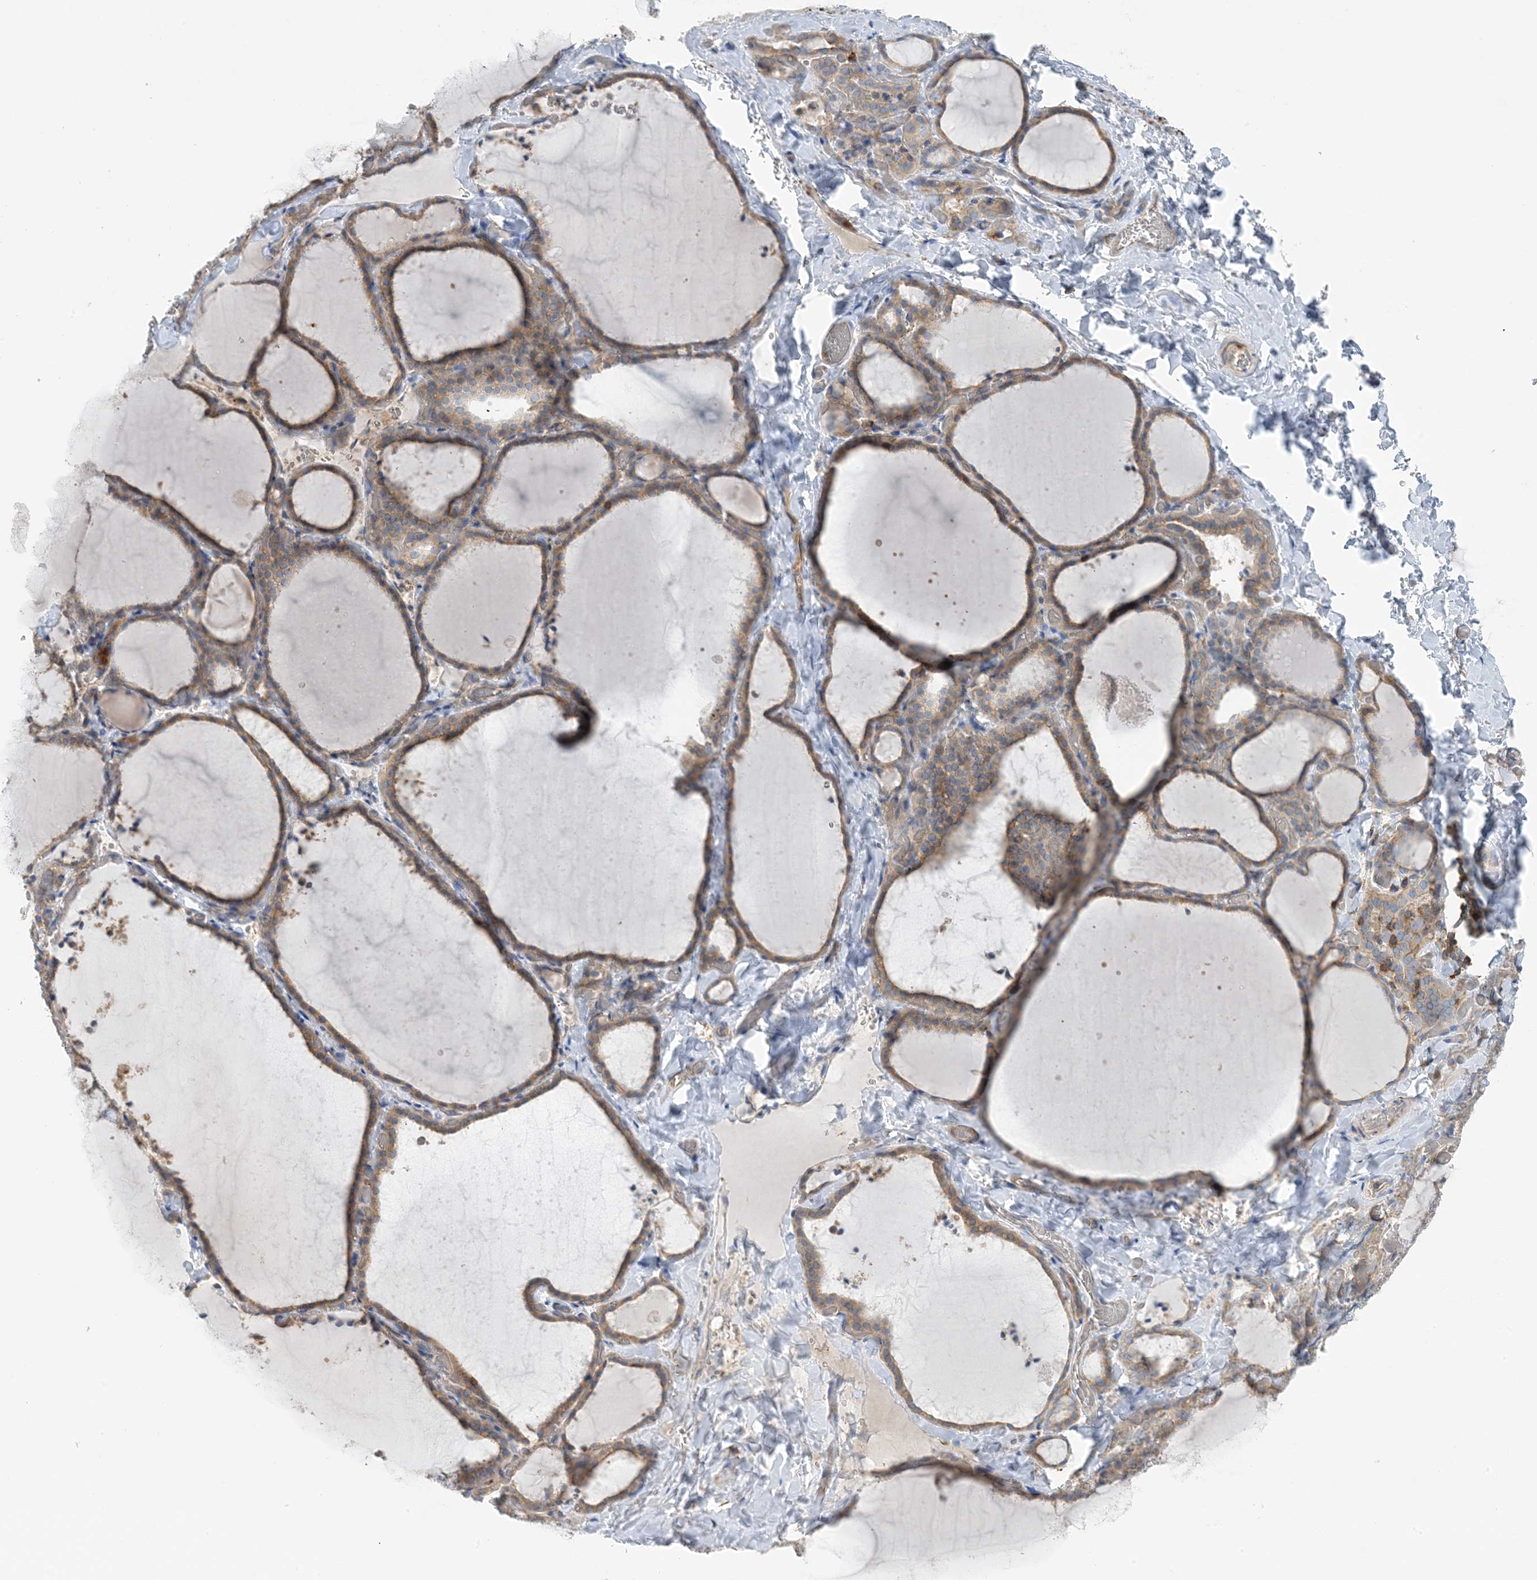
{"staining": {"intensity": "moderate", "quantity": ">75%", "location": "cytoplasmic/membranous"}, "tissue": "thyroid gland", "cell_type": "Glandular cells", "image_type": "normal", "snomed": [{"axis": "morphology", "description": "Normal tissue, NOS"}, {"axis": "topography", "description": "Thyroid gland"}], "caption": "Protein expression analysis of normal human thyroid gland reveals moderate cytoplasmic/membranous expression in about >75% of glandular cells. Ihc stains the protein in brown and the nuclei are stained blue.", "gene": "CALHM5", "patient": {"sex": "female", "age": 22}}